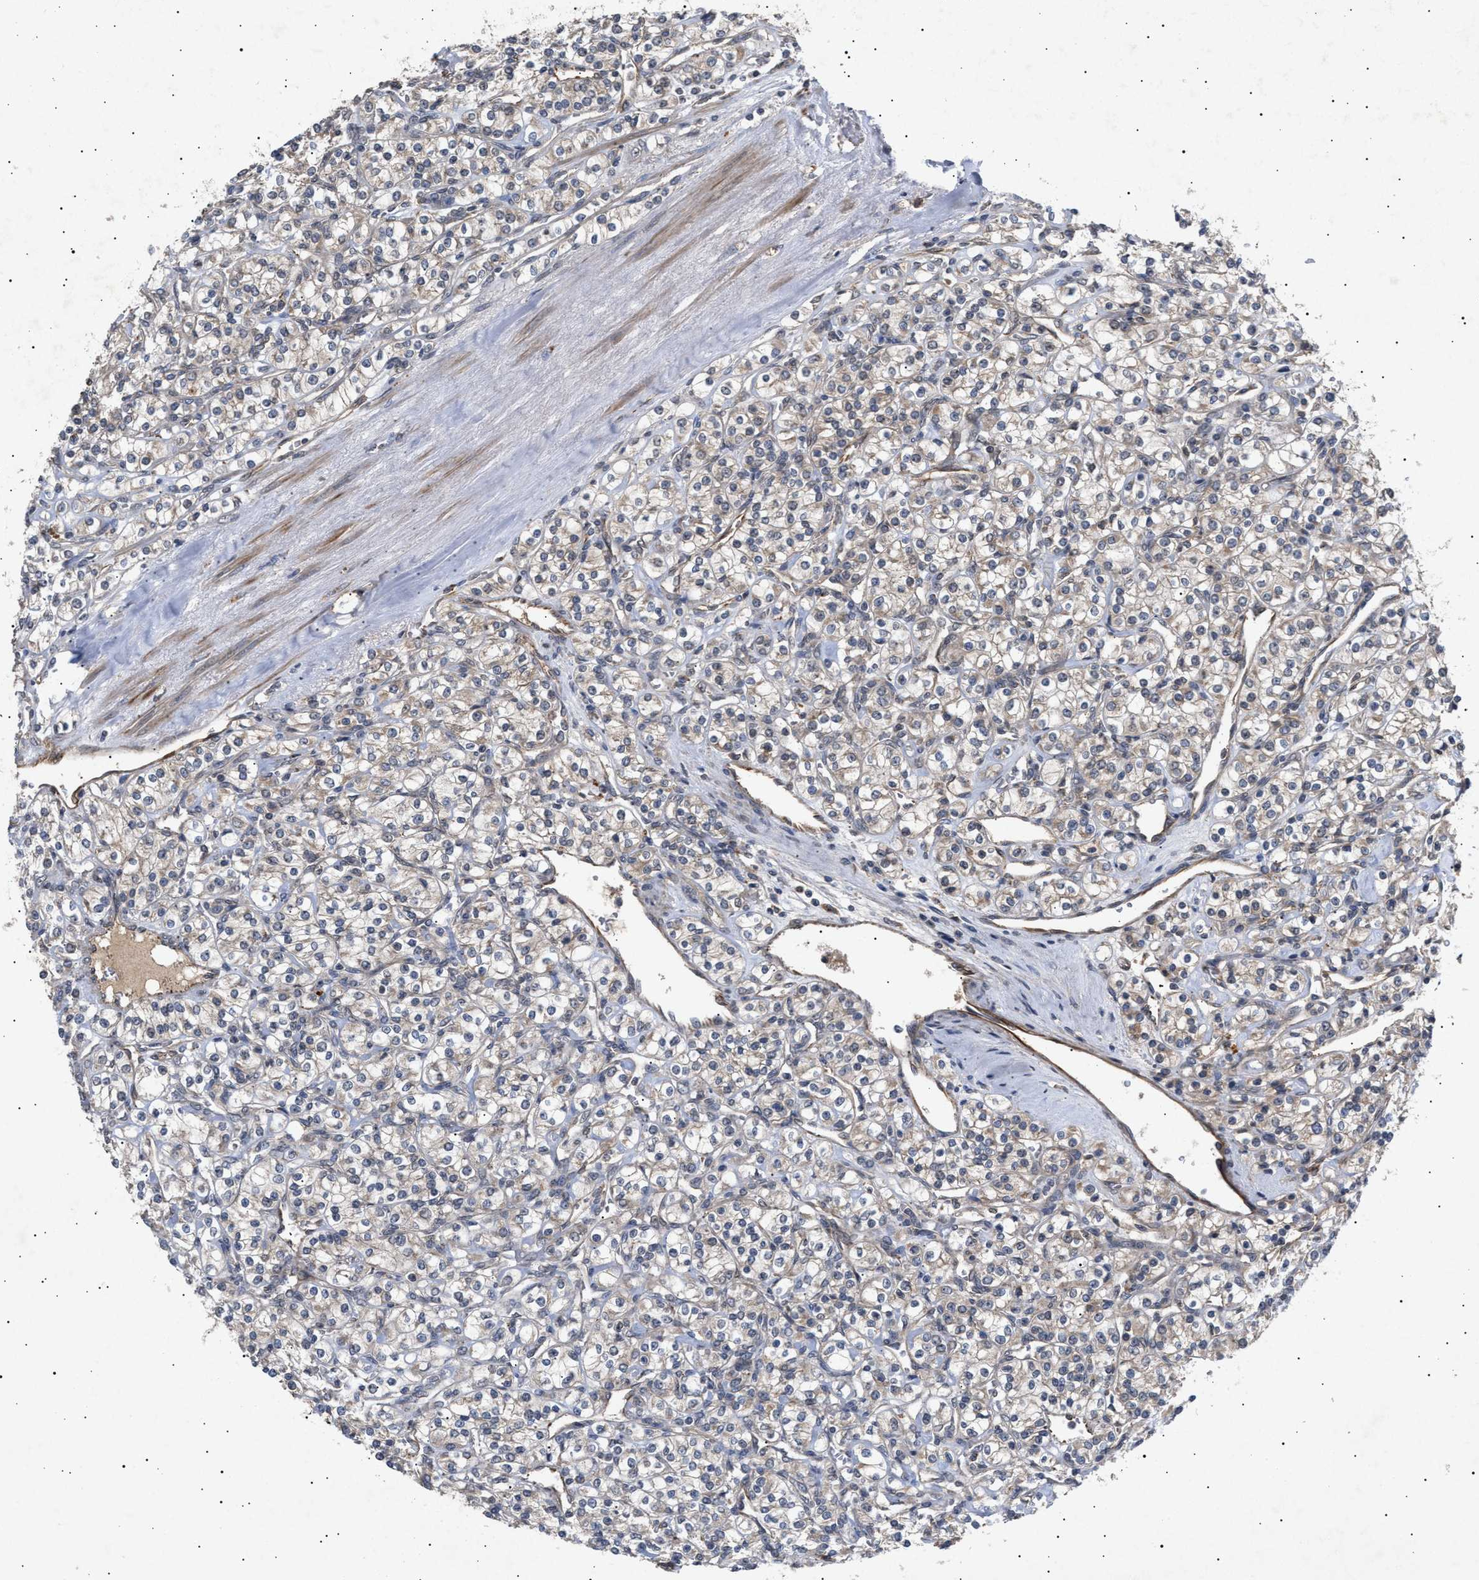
{"staining": {"intensity": "weak", "quantity": "25%-75%", "location": "cytoplasmic/membranous"}, "tissue": "renal cancer", "cell_type": "Tumor cells", "image_type": "cancer", "snomed": [{"axis": "morphology", "description": "Adenocarcinoma, NOS"}, {"axis": "topography", "description": "Kidney"}], "caption": "Immunohistochemical staining of human adenocarcinoma (renal) exhibits weak cytoplasmic/membranous protein staining in about 25%-75% of tumor cells. (Stains: DAB in brown, nuclei in blue, Microscopy: brightfield microscopy at high magnification).", "gene": "SIRT5", "patient": {"sex": "male", "age": 77}}